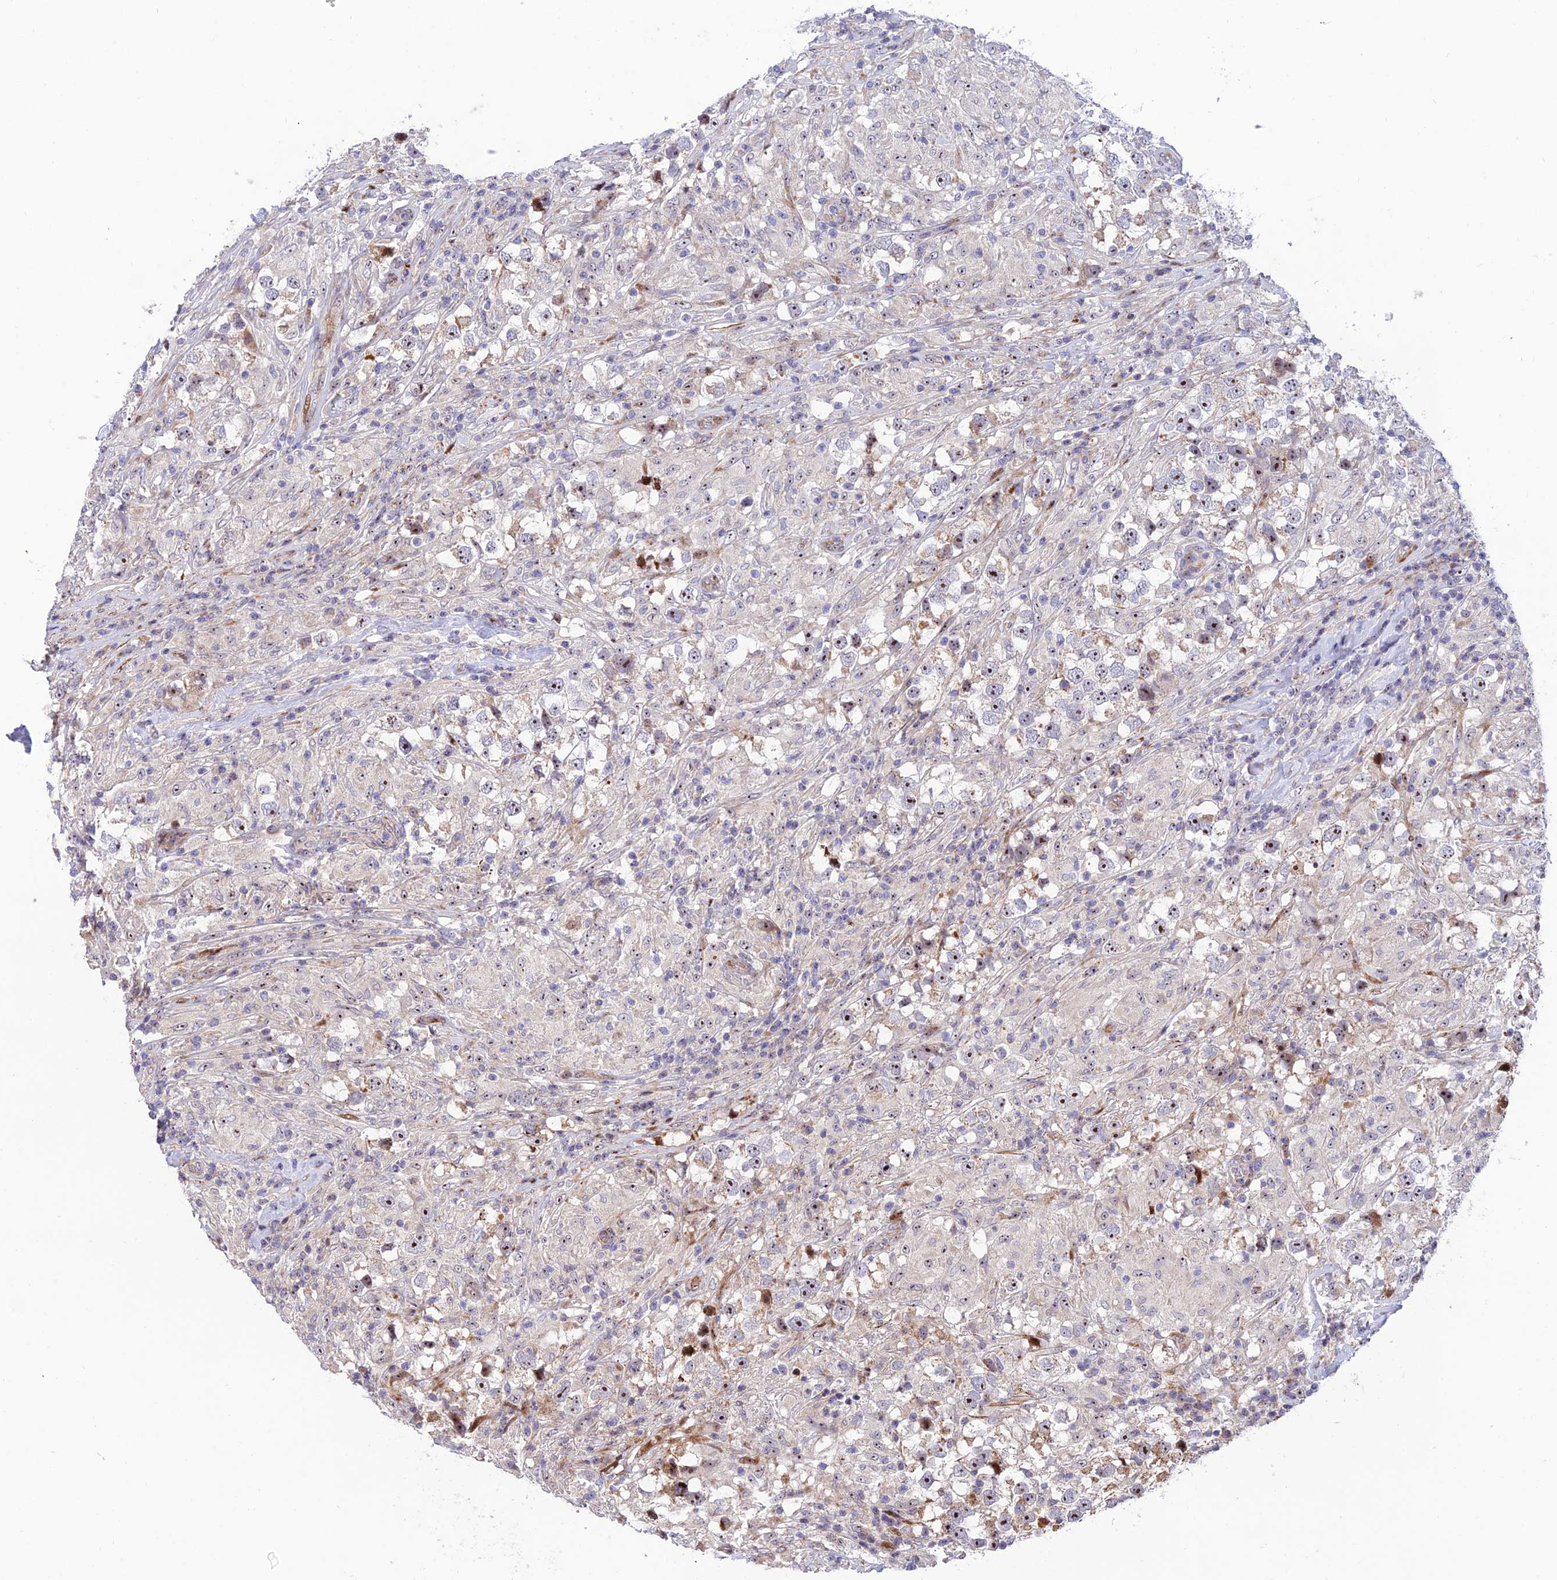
{"staining": {"intensity": "moderate", "quantity": "<25%", "location": "nuclear"}, "tissue": "testis cancer", "cell_type": "Tumor cells", "image_type": "cancer", "snomed": [{"axis": "morphology", "description": "Seminoma, NOS"}, {"axis": "topography", "description": "Testis"}], "caption": "Immunohistochemistry (IHC) of testis seminoma reveals low levels of moderate nuclear staining in about <25% of tumor cells. (Stains: DAB in brown, nuclei in blue, Microscopy: brightfield microscopy at high magnification).", "gene": "KBTBD7", "patient": {"sex": "male", "age": 46}}